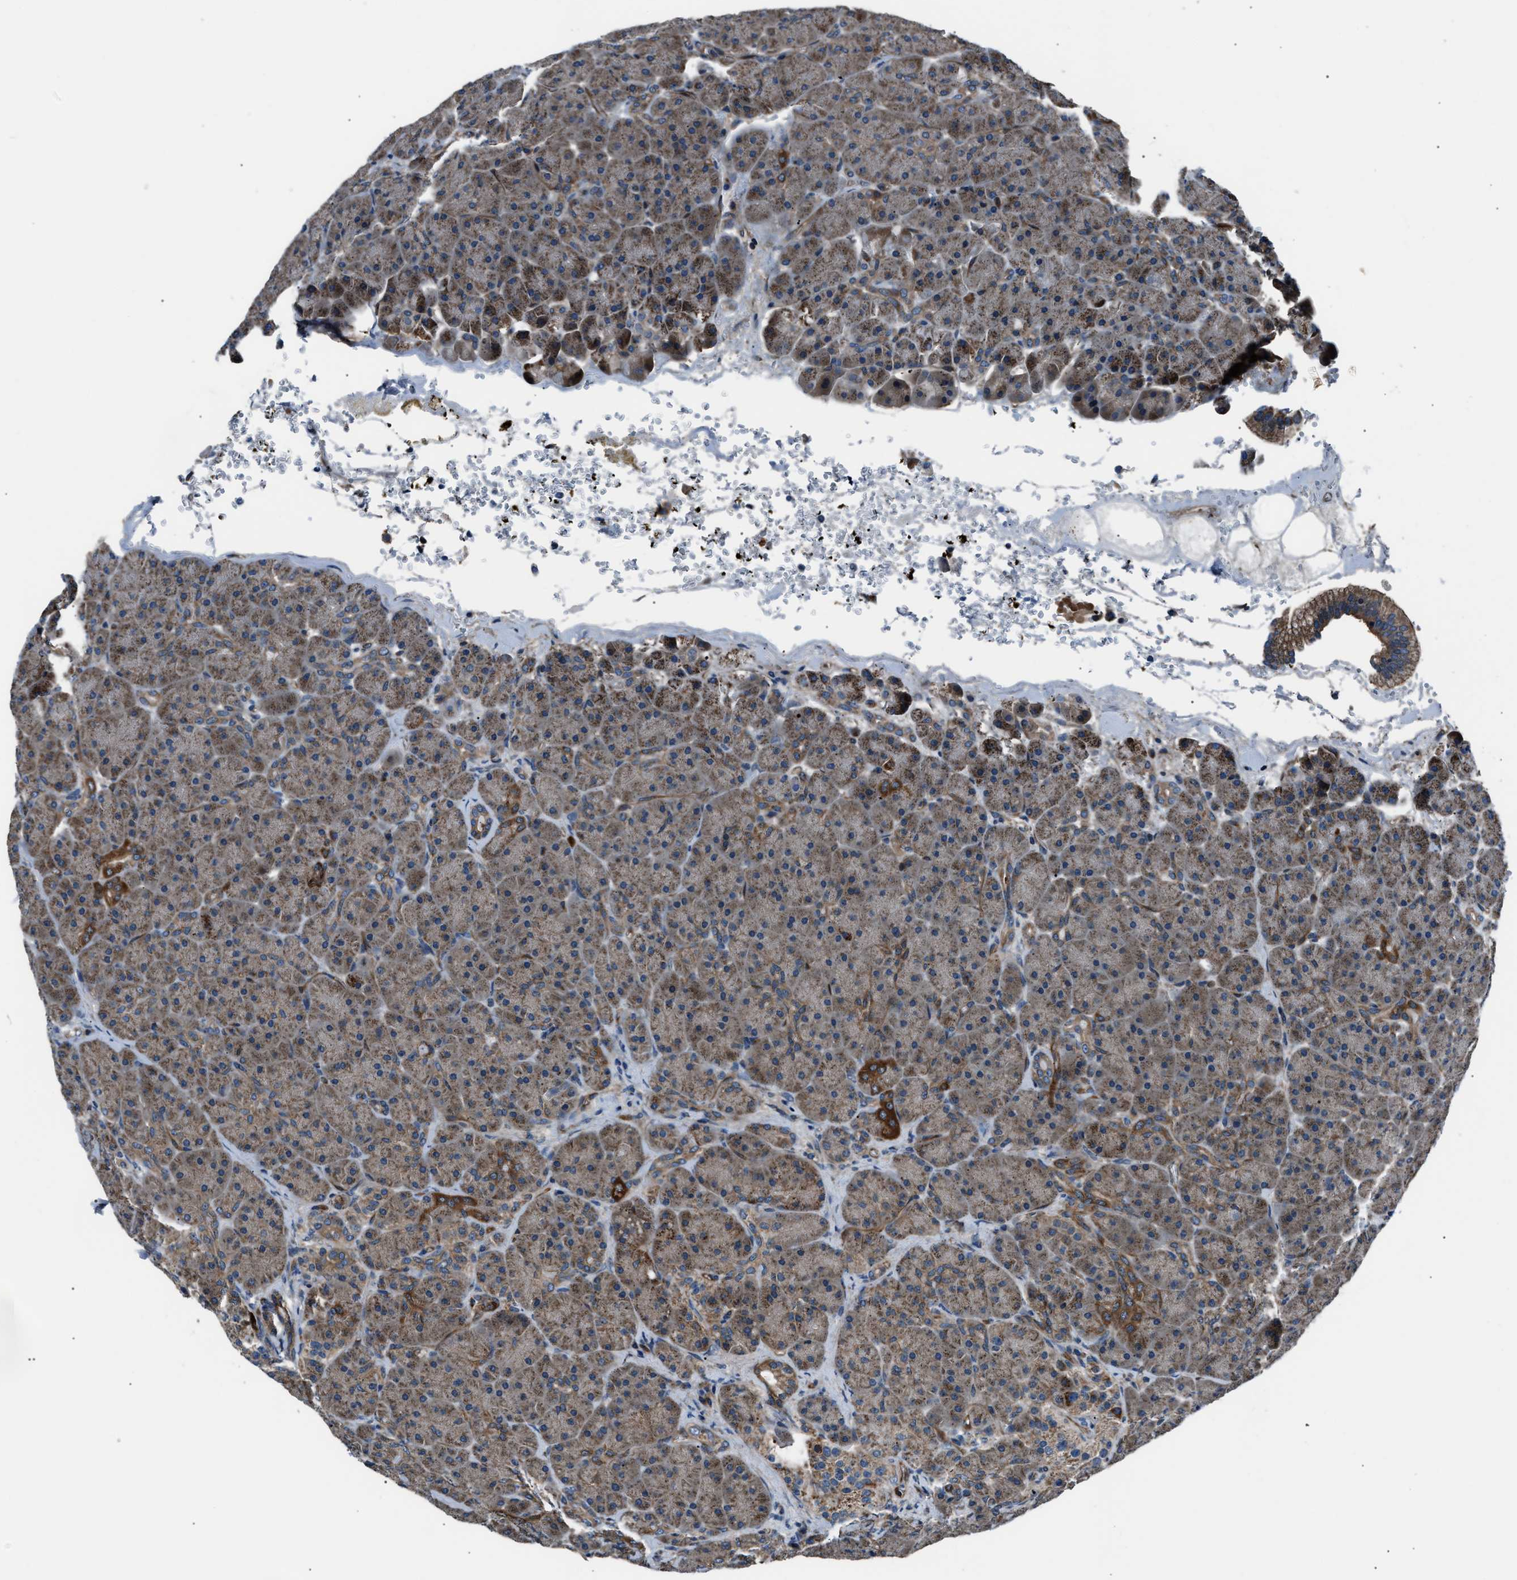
{"staining": {"intensity": "moderate", "quantity": ">75%", "location": "cytoplasmic/membranous"}, "tissue": "pancreas", "cell_type": "Exocrine glandular cells", "image_type": "normal", "snomed": [{"axis": "morphology", "description": "Normal tissue, NOS"}, {"axis": "topography", "description": "Pancreas"}], "caption": "Protein positivity by IHC shows moderate cytoplasmic/membranous positivity in about >75% of exocrine glandular cells in unremarkable pancreas.", "gene": "ENSG00000281039", "patient": {"sex": "male", "age": 66}}